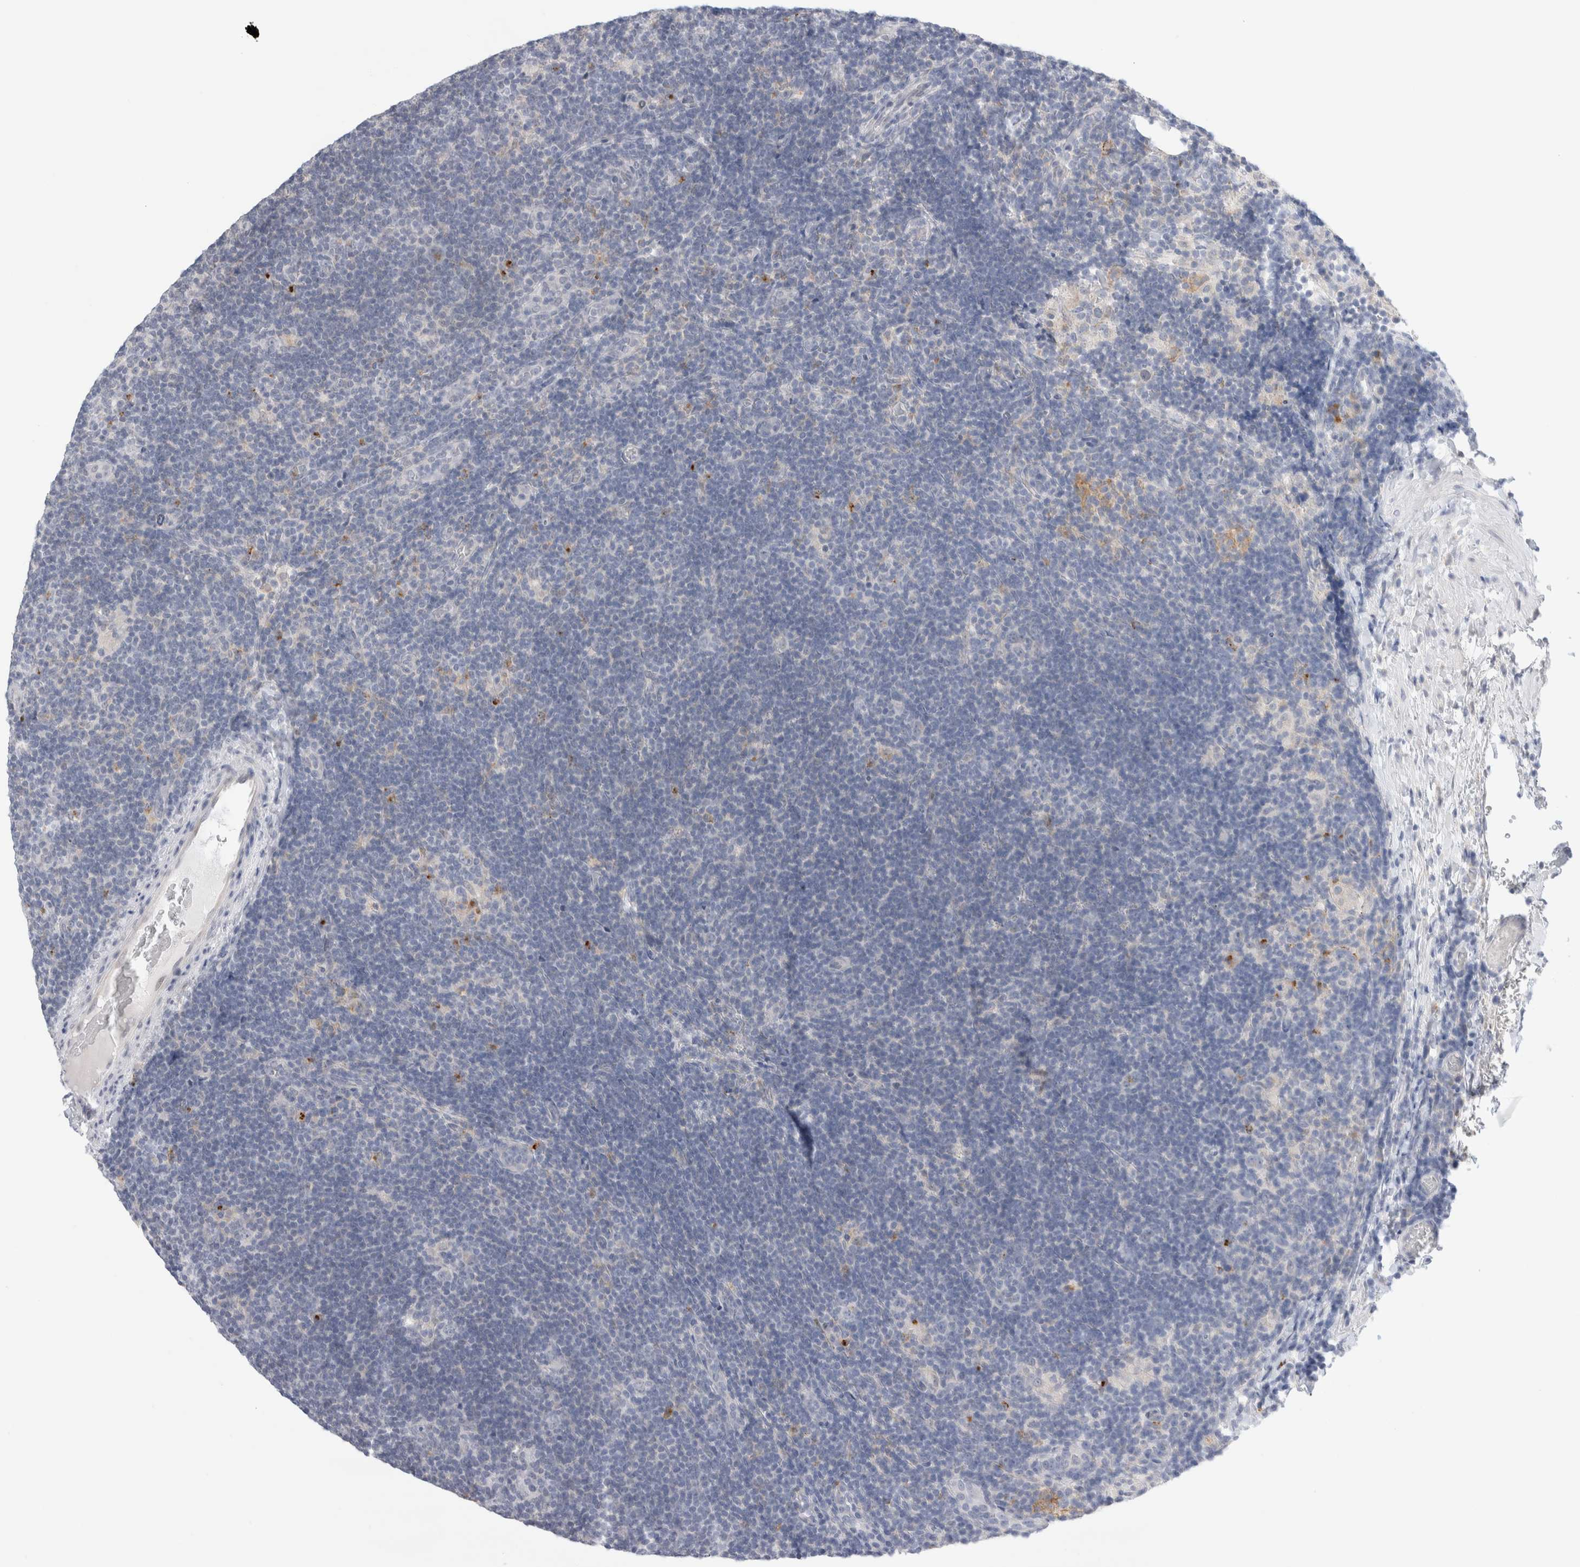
{"staining": {"intensity": "negative", "quantity": "none", "location": "none"}, "tissue": "lymphoma", "cell_type": "Tumor cells", "image_type": "cancer", "snomed": [{"axis": "morphology", "description": "Hodgkin's disease, NOS"}, {"axis": "topography", "description": "Lymph node"}], "caption": "This is an immunohistochemistry image of human Hodgkin's disease. There is no positivity in tumor cells.", "gene": "SLC22A12", "patient": {"sex": "female", "age": 57}}